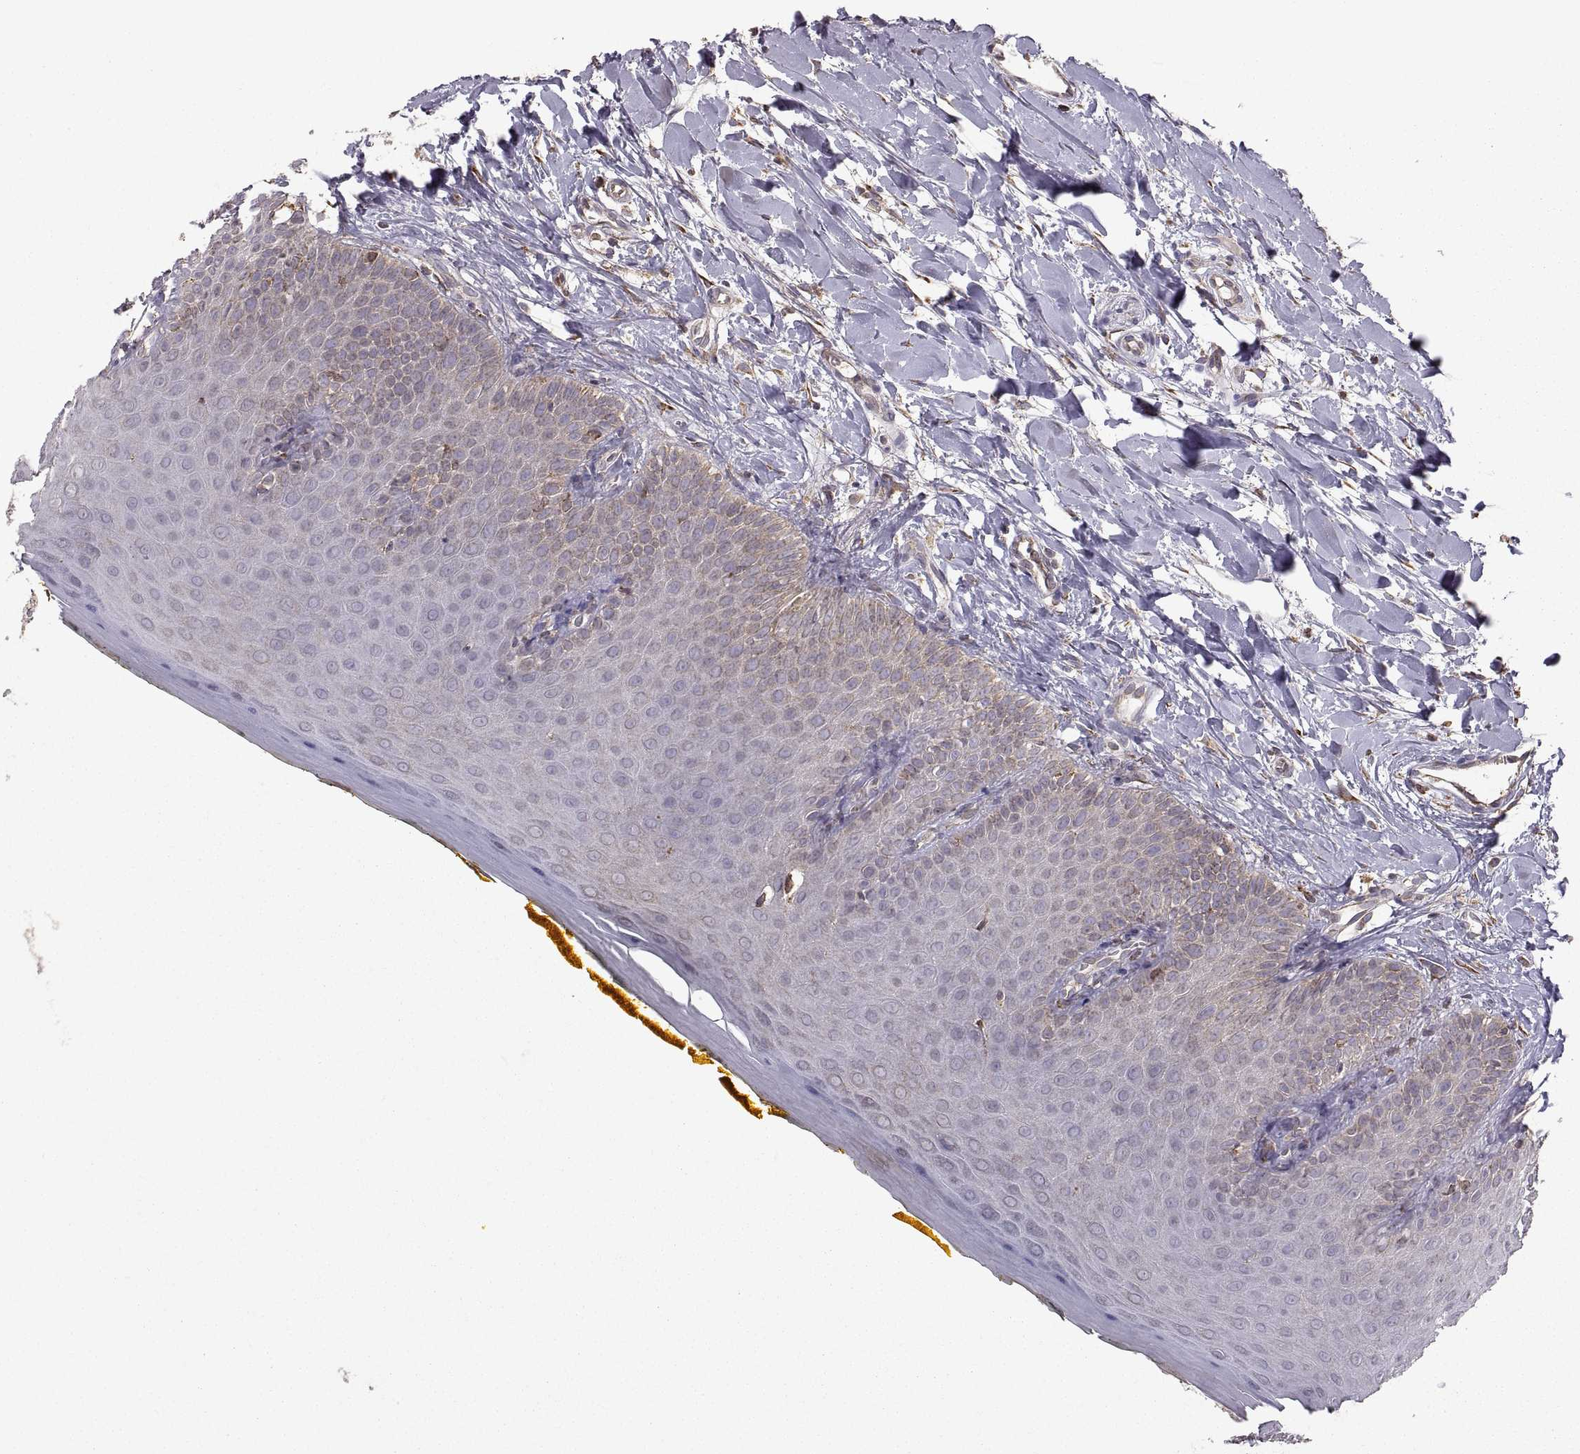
{"staining": {"intensity": "weak", "quantity": "<25%", "location": "cytoplasmic/membranous"}, "tissue": "oral mucosa", "cell_type": "Squamous epithelial cells", "image_type": "normal", "snomed": [{"axis": "morphology", "description": "Normal tissue, NOS"}, {"axis": "topography", "description": "Oral tissue"}], "caption": "This is an IHC micrograph of unremarkable human oral mucosa. There is no expression in squamous epithelial cells.", "gene": "PDIA3", "patient": {"sex": "female", "age": 43}}